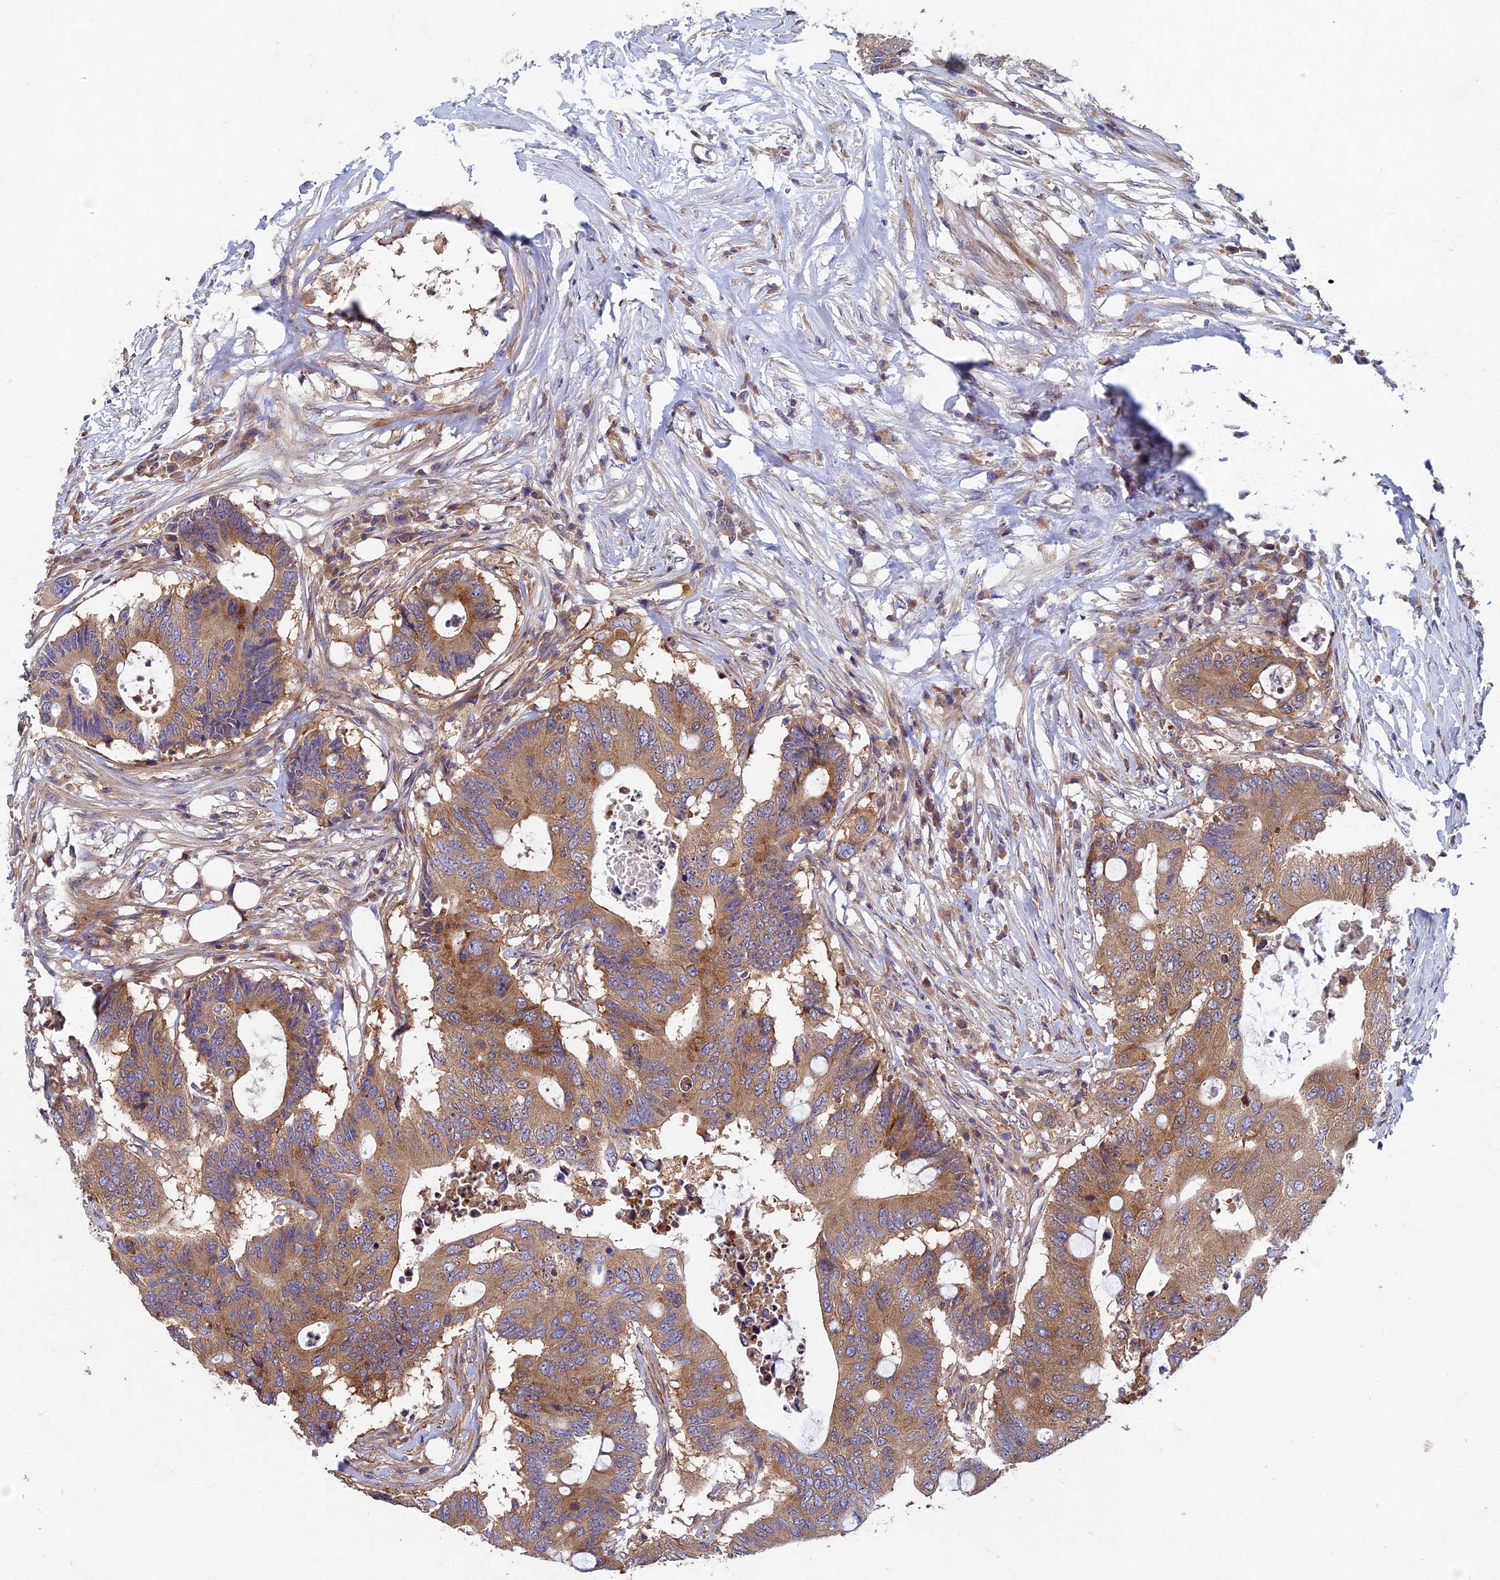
{"staining": {"intensity": "moderate", "quantity": ">75%", "location": "cytoplasmic/membranous"}, "tissue": "colorectal cancer", "cell_type": "Tumor cells", "image_type": "cancer", "snomed": [{"axis": "morphology", "description": "Adenocarcinoma, NOS"}, {"axis": "topography", "description": "Colon"}], "caption": "Immunohistochemistry (IHC) of human colorectal adenocarcinoma displays medium levels of moderate cytoplasmic/membranous staining in about >75% of tumor cells. (IHC, brightfield microscopy, high magnification).", "gene": "NCAPG", "patient": {"sex": "male", "age": 71}}